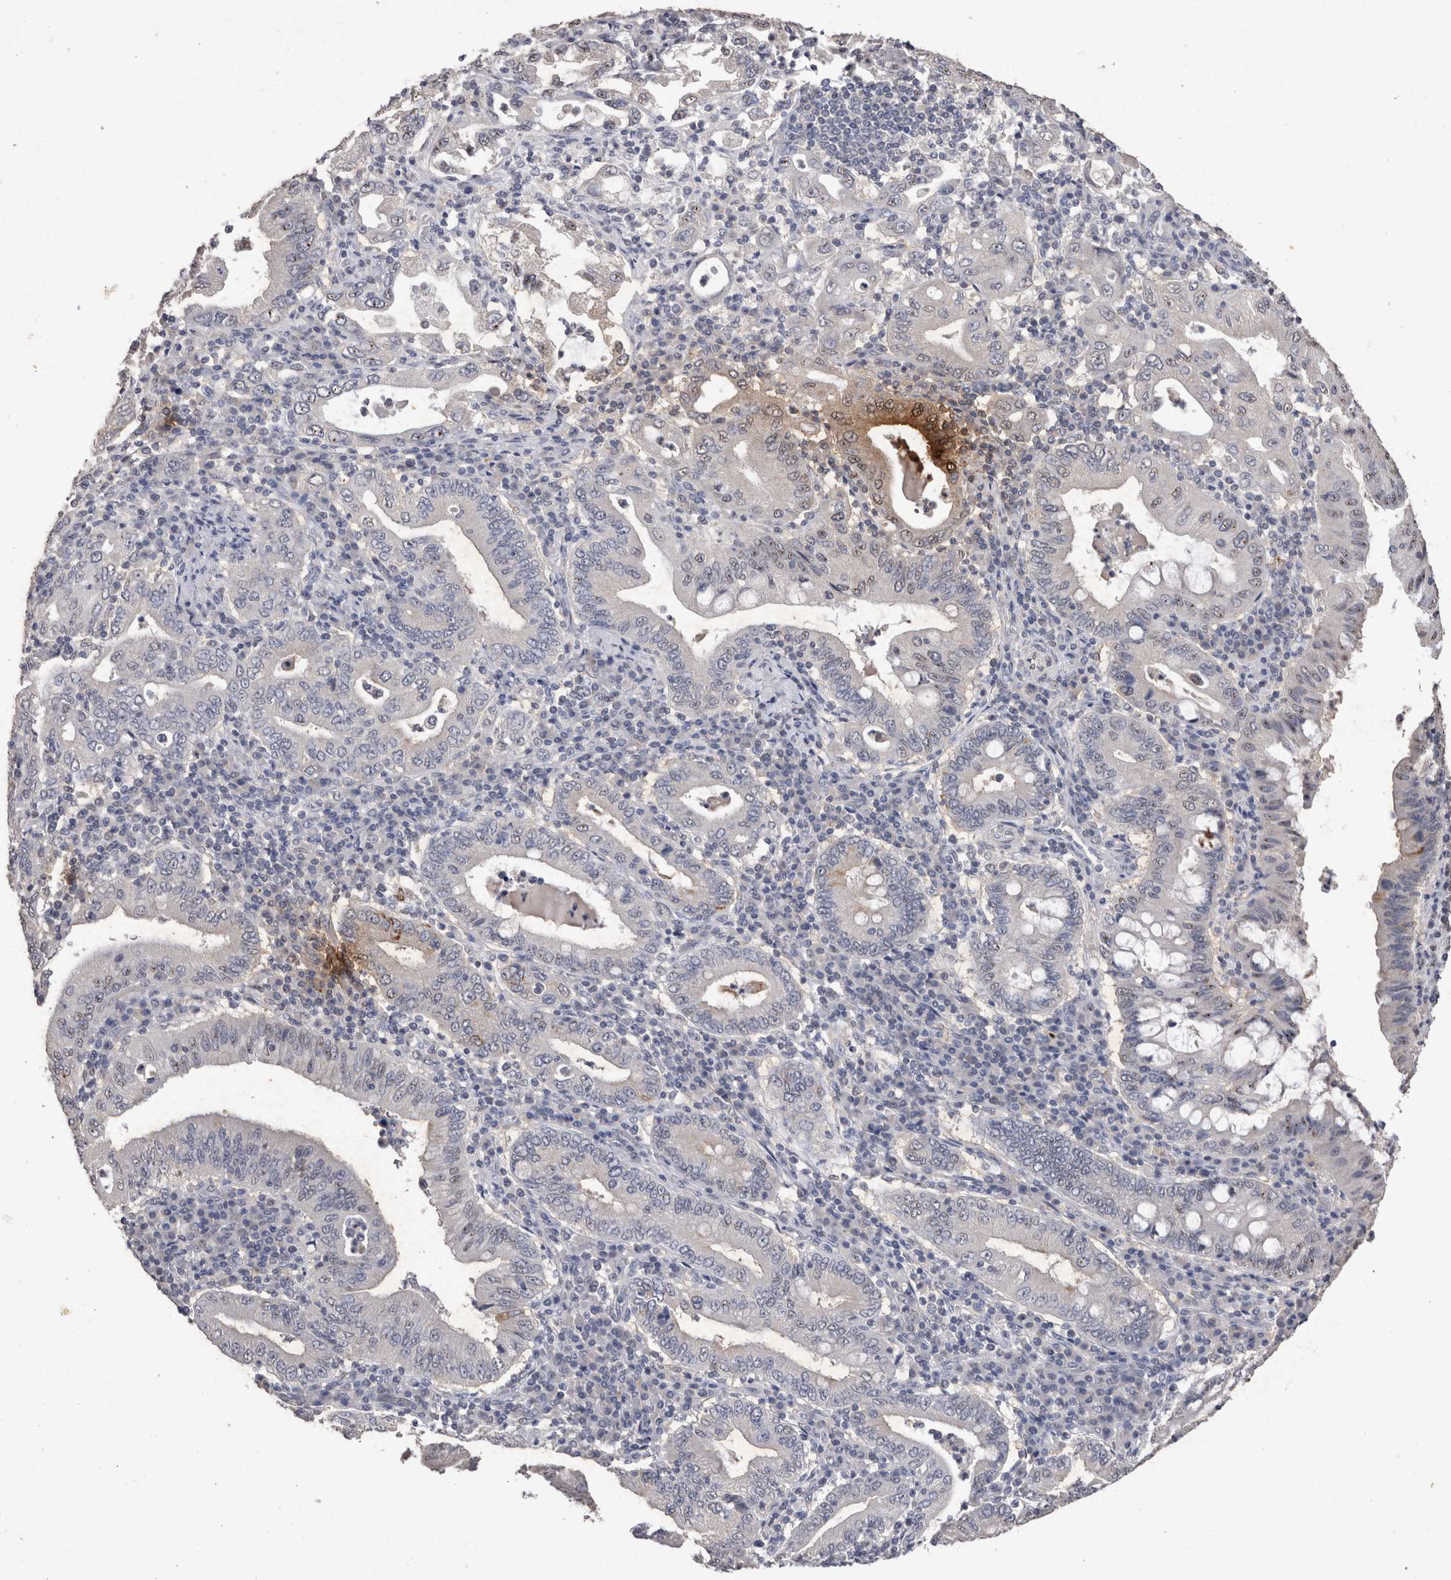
{"staining": {"intensity": "strong", "quantity": "<25%", "location": "cytoplasmic/membranous"}, "tissue": "stomach cancer", "cell_type": "Tumor cells", "image_type": "cancer", "snomed": [{"axis": "morphology", "description": "Normal tissue, NOS"}, {"axis": "morphology", "description": "Adenocarcinoma, NOS"}, {"axis": "topography", "description": "Esophagus"}, {"axis": "topography", "description": "Stomach, upper"}, {"axis": "topography", "description": "Peripheral nerve tissue"}], "caption": "Brown immunohistochemical staining in human stomach cancer (adenocarcinoma) displays strong cytoplasmic/membranous expression in about <25% of tumor cells.", "gene": "CDH6", "patient": {"sex": "male", "age": 62}}